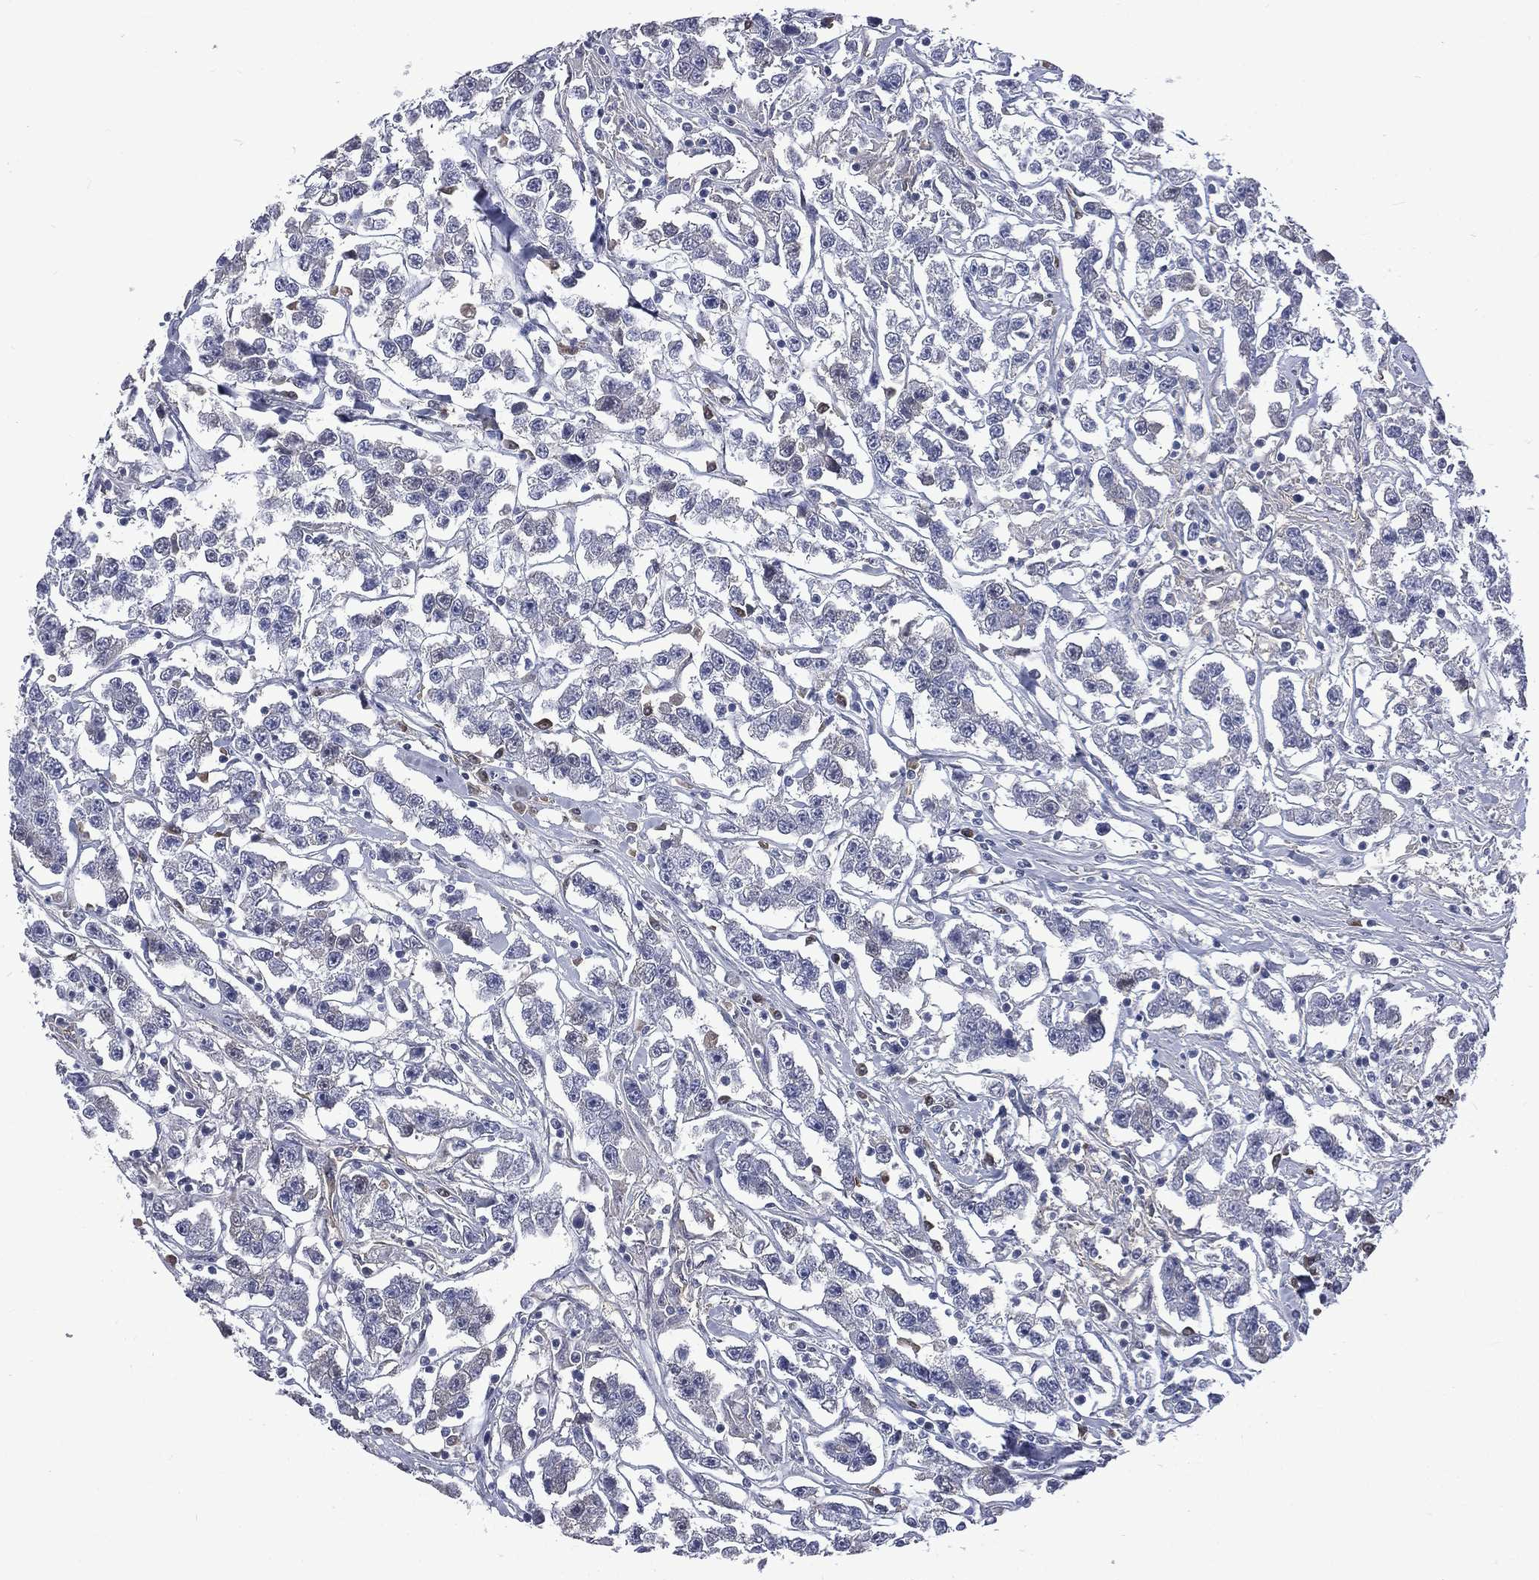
{"staining": {"intensity": "negative", "quantity": "none", "location": "none"}, "tissue": "testis cancer", "cell_type": "Tumor cells", "image_type": "cancer", "snomed": [{"axis": "morphology", "description": "Seminoma, NOS"}, {"axis": "topography", "description": "Testis"}], "caption": "A histopathology image of testis cancer stained for a protein reveals no brown staining in tumor cells. (Stains: DAB (3,3'-diaminobenzidine) immunohistochemistry (IHC) with hematoxylin counter stain, Microscopy: brightfield microscopy at high magnification).", "gene": "CA12", "patient": {"sex": "male", "age": 59}}